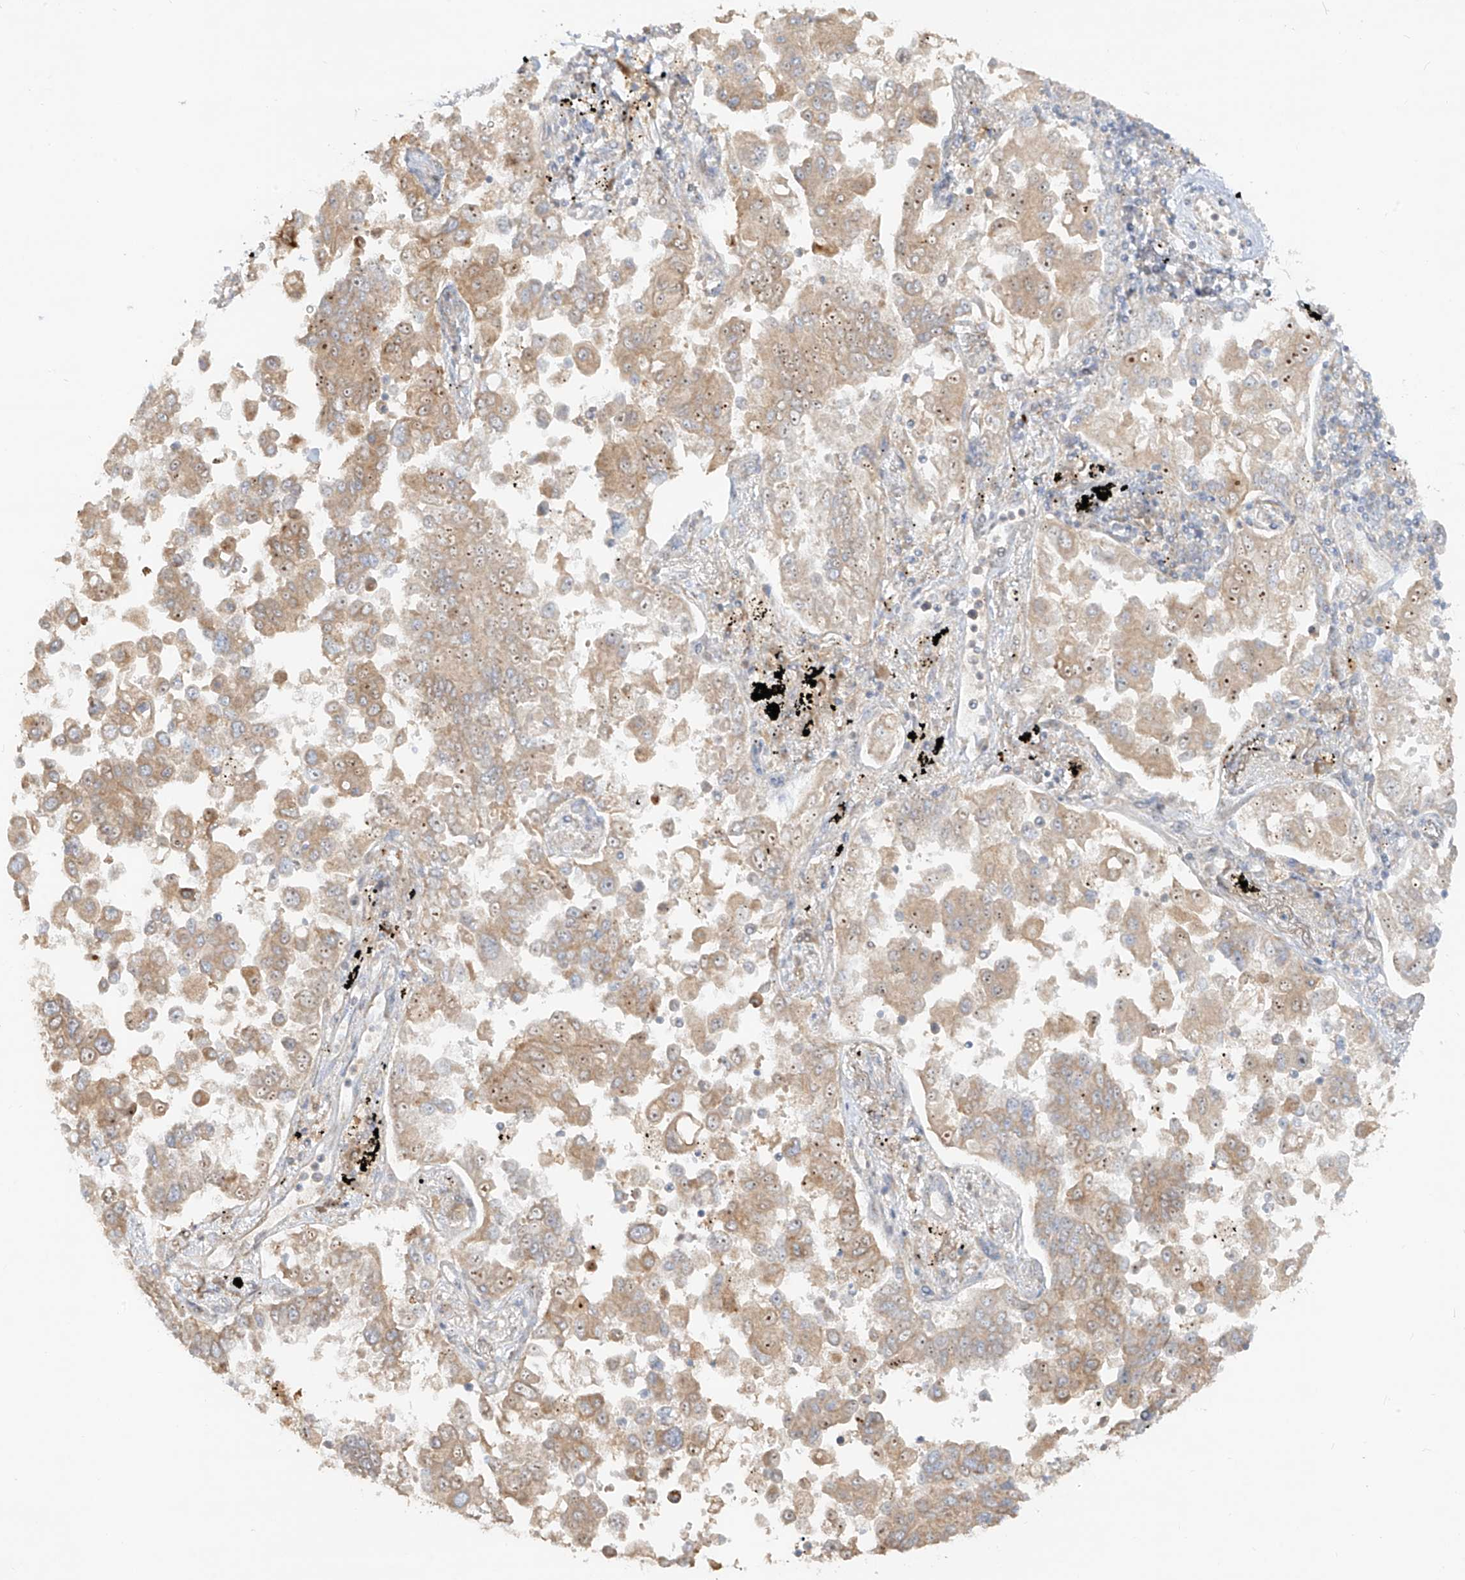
{"staining": {"intensity": "weak", "quantity": ">75%", "location": "cytoplasmic/membranous"}, "tissue": "lung cancer", "cell_type": "Tumor cells", "image_type": "cancer", "snomed": [{"axis": "morphology", "description": "Adenocarcinoma, NOS"}, {"axis": "topography", "description": "Lung"}], "caption": "Lung cancer (adenocarcinoma) was stained to show a protein in brown. There is low levels of weak cytoplasmic/membranous expression in approximately >75% of tumor cells.", "gene": "KPNA7", "patient": {"sex": "female", "age": 67}}